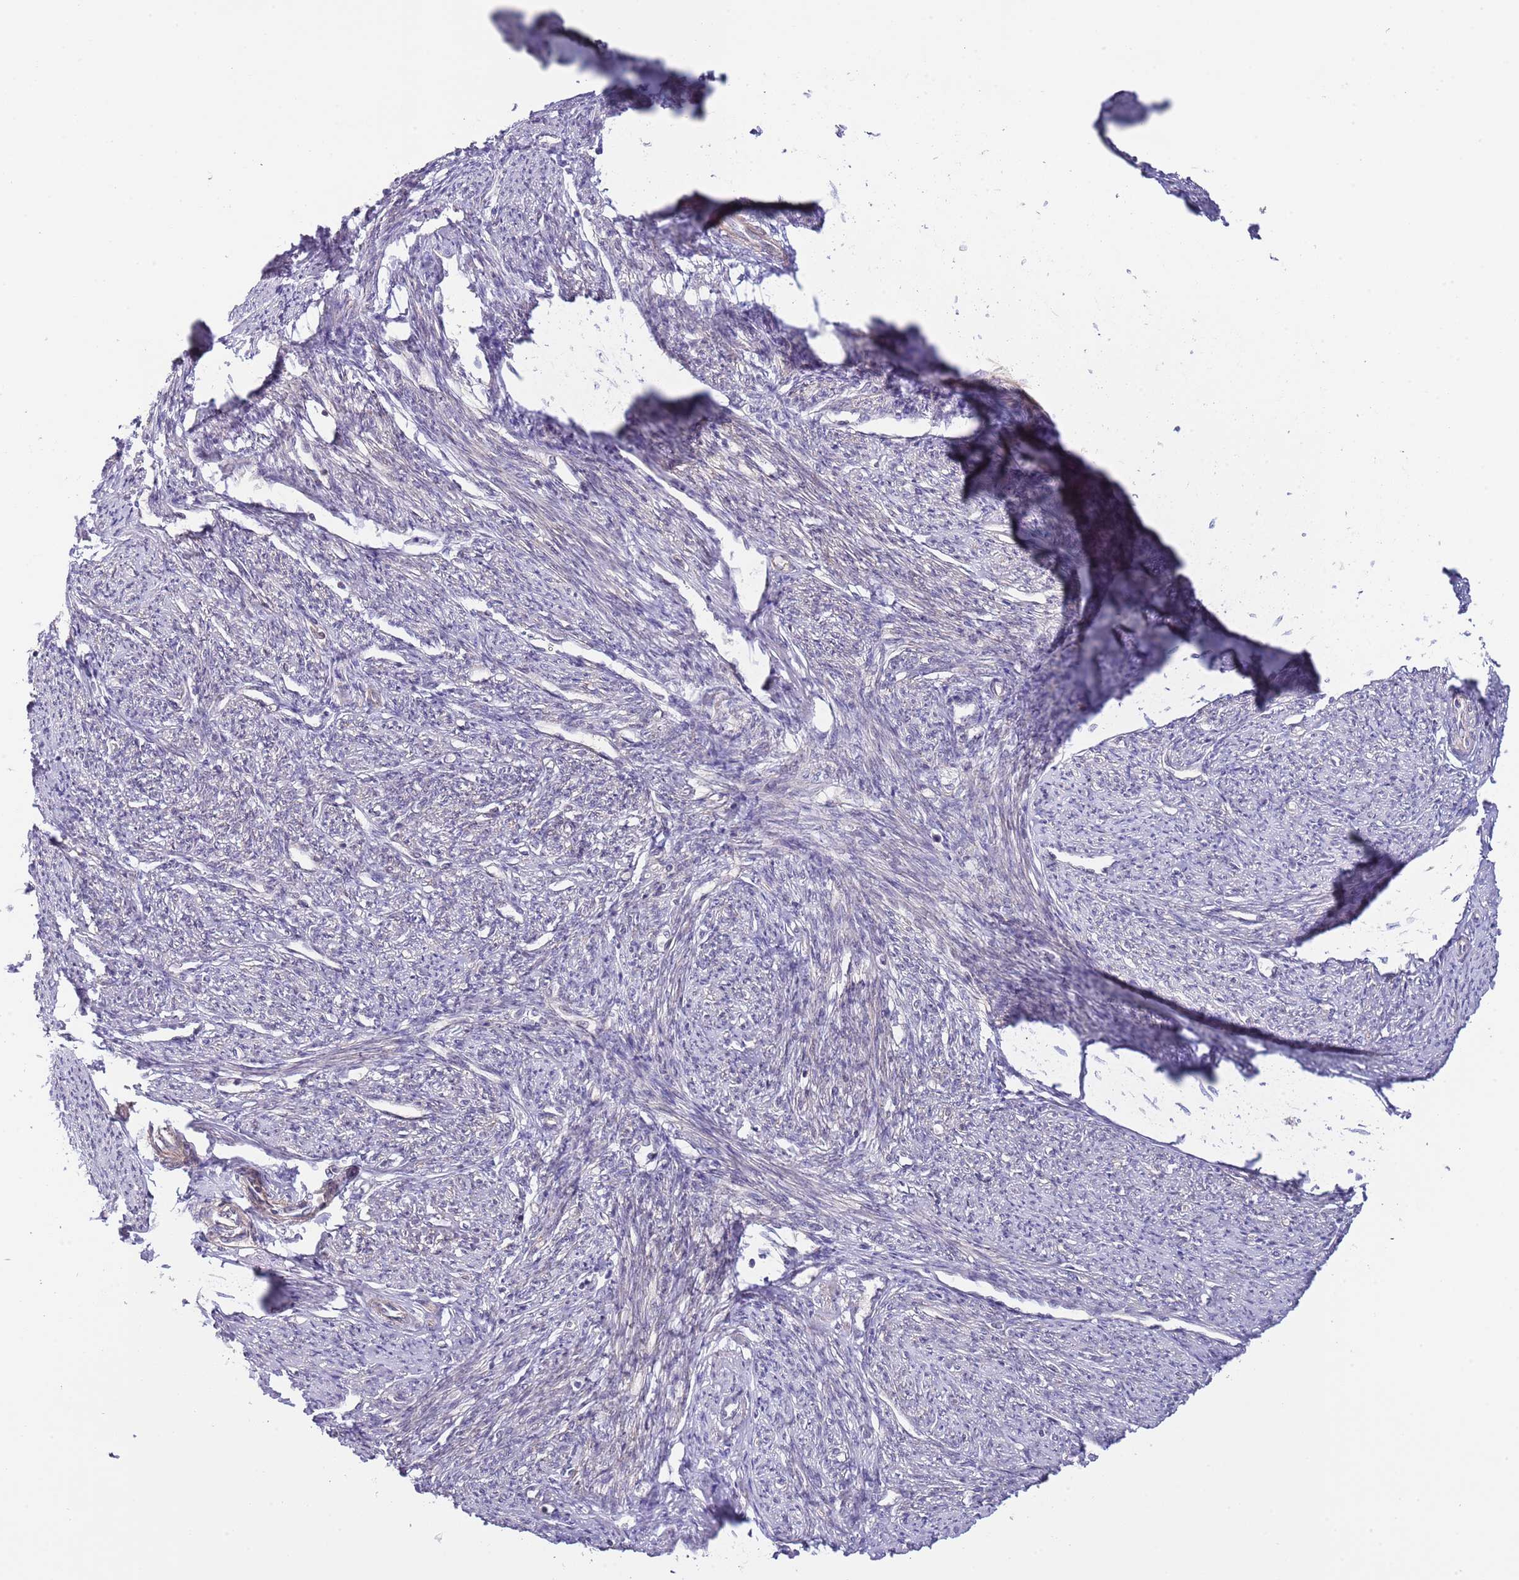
{"staining": {"intensity": "moderate", "quantity": "25%-75%", "location": "cytoplasmic/membranous"}, "tissue": "smooth muscle", "cell_type": "Smooth muscle cells", "image_type": "normal", "snomed": [{"axis": "morphology", "description": "Normal tissue, NOS"}, {"axis": "topography", "description": "Smooth muscle"}, {"axis": "topography", "description": "Uterus"}], "caption": "A medium amount of moderate cytoplasmic/membranous positivity is present in about 25%-75% of smooth muscle cells in unremarkable smooth muscle.", "gene": "PRR16", "patient": {"sex": "female", "age": 59}}